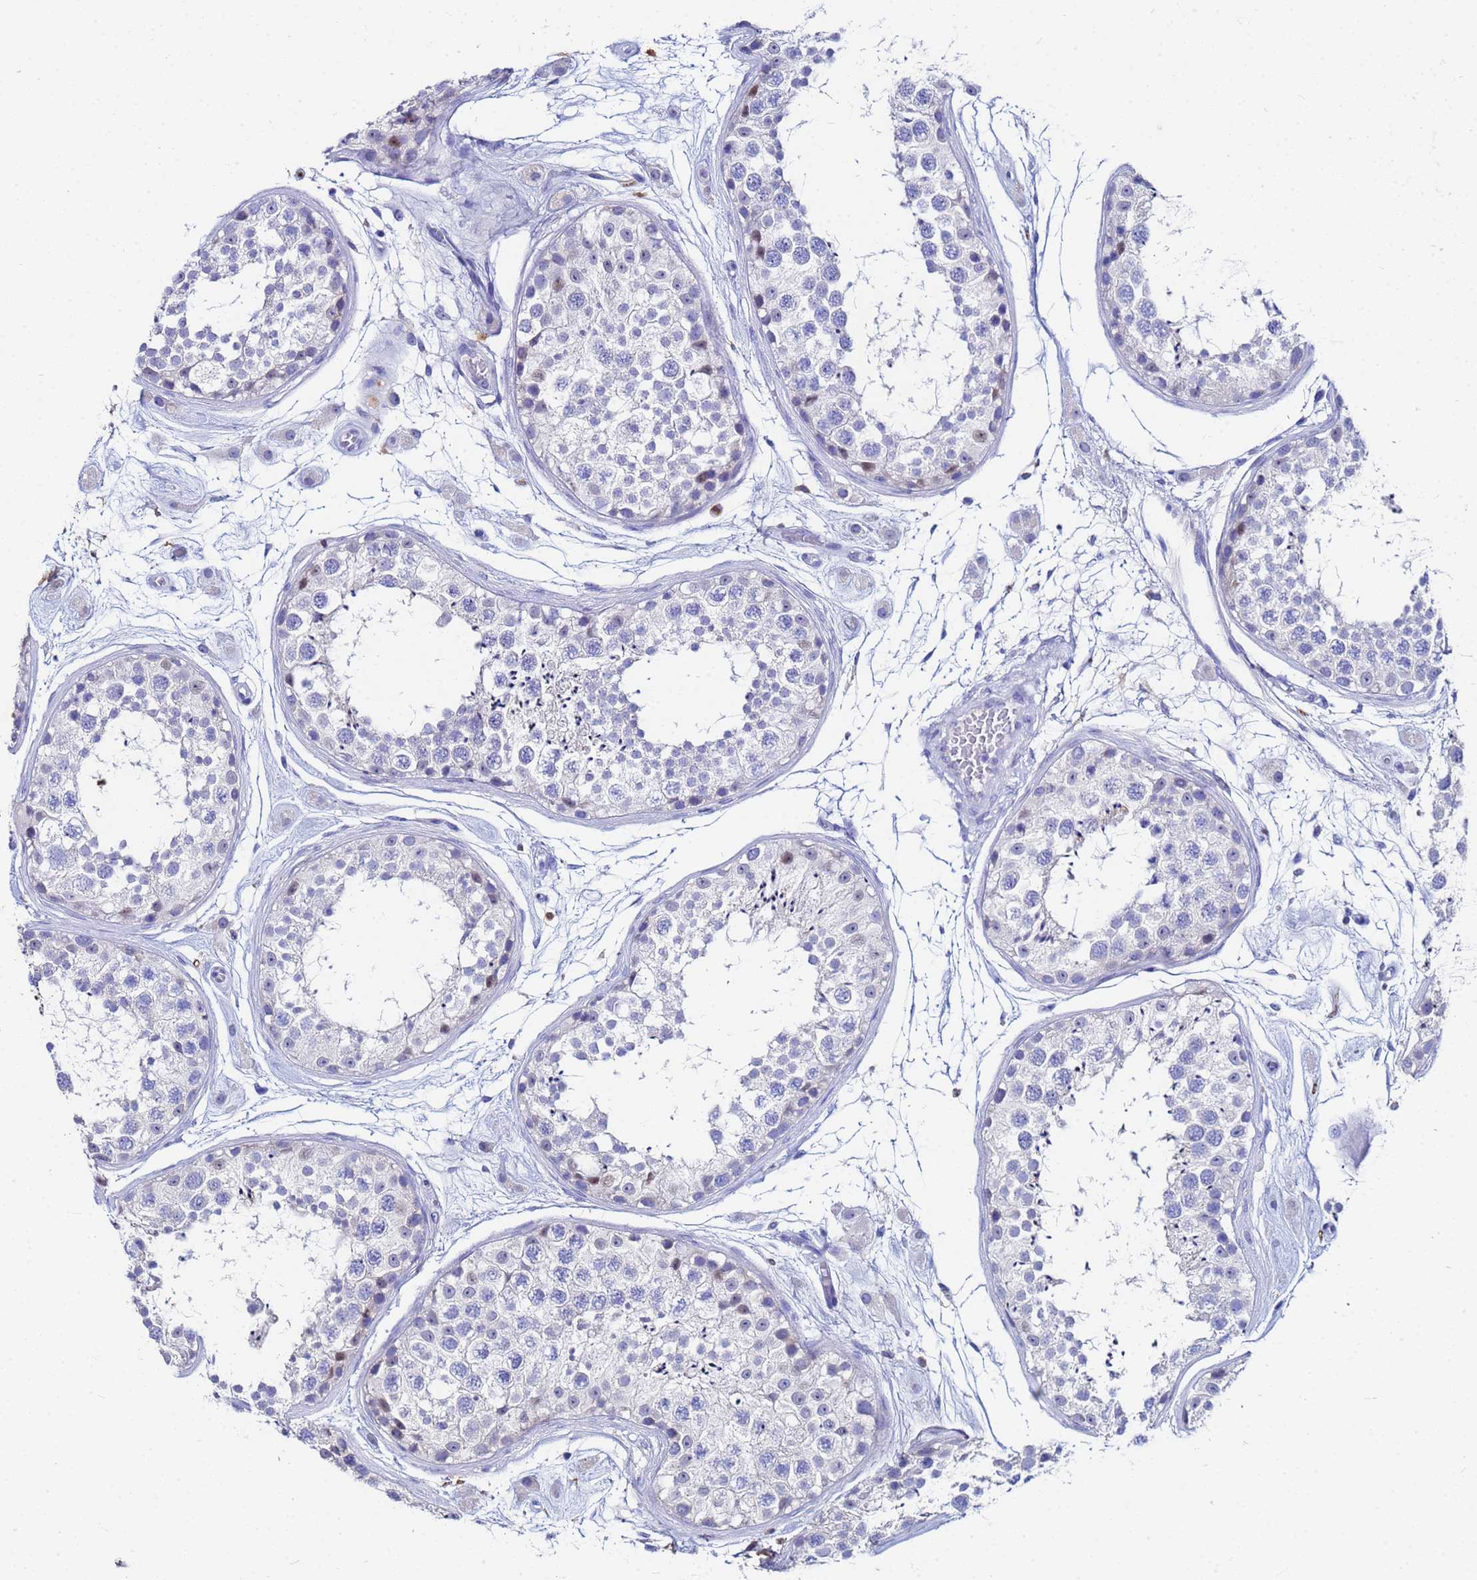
{"staining": {"intensity": "negative", "quantity": "none", "location": "none"}, "tissue": "testis", "cell_type": "Cells in seminiferous ducts", "image_type": "normal", "snomed": [{"axis": "morphology", "description": "Normal tissue, NOS"}, {"axis": "topography", "description": "Testis"}], "caption": "There is no significant expression in cells in seminiferous ducts of testis. The staining is performed using DAB (3,3'-diaminobenzidine) brown chromogen with nuclei counter-stained in using hematoxylin.", "gene": "BASP1", "patient": {"sex": "male", "age": 25}}